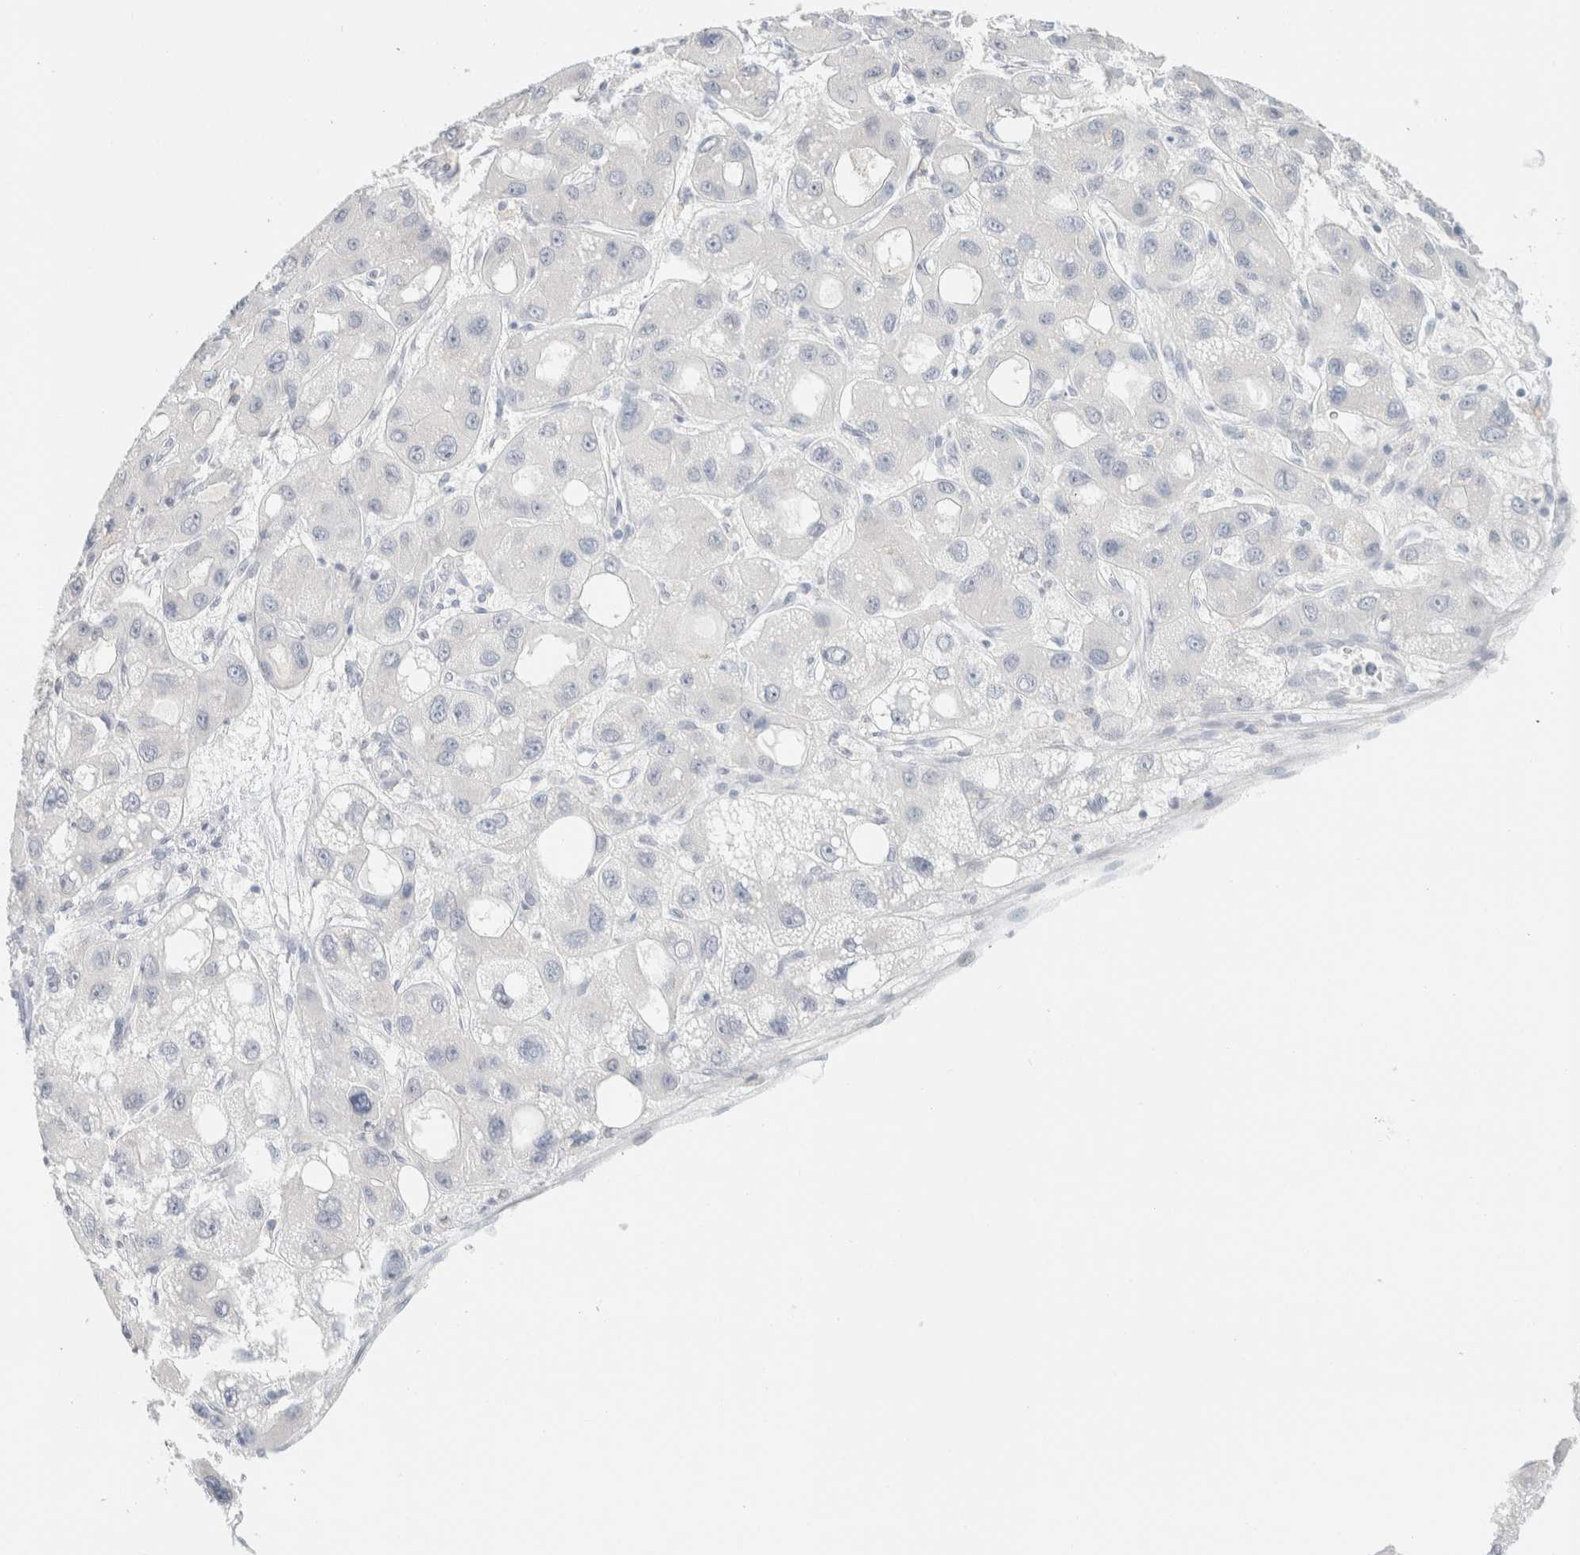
{"staining": {"intensity": "negative", "quantity": "none", "location": "none"}, "tissue": "liver cancer", "cell_type": "Tumor cells", "image_type": "cancer", "snomed": [{"axis": "morphology", "description": "Carcinoma, Hepatocellular, NOS"}, {"axis": "topography", "description": "Liver"}], "caption": "There is no significant staining in tumor cells of hepatocellular carcinoma (liver). (DAB (3,3'-diaminobenzidine) IHC, high magnification).", "gene": "NEFM", "patient": {"sex": "male", "age": 55}}